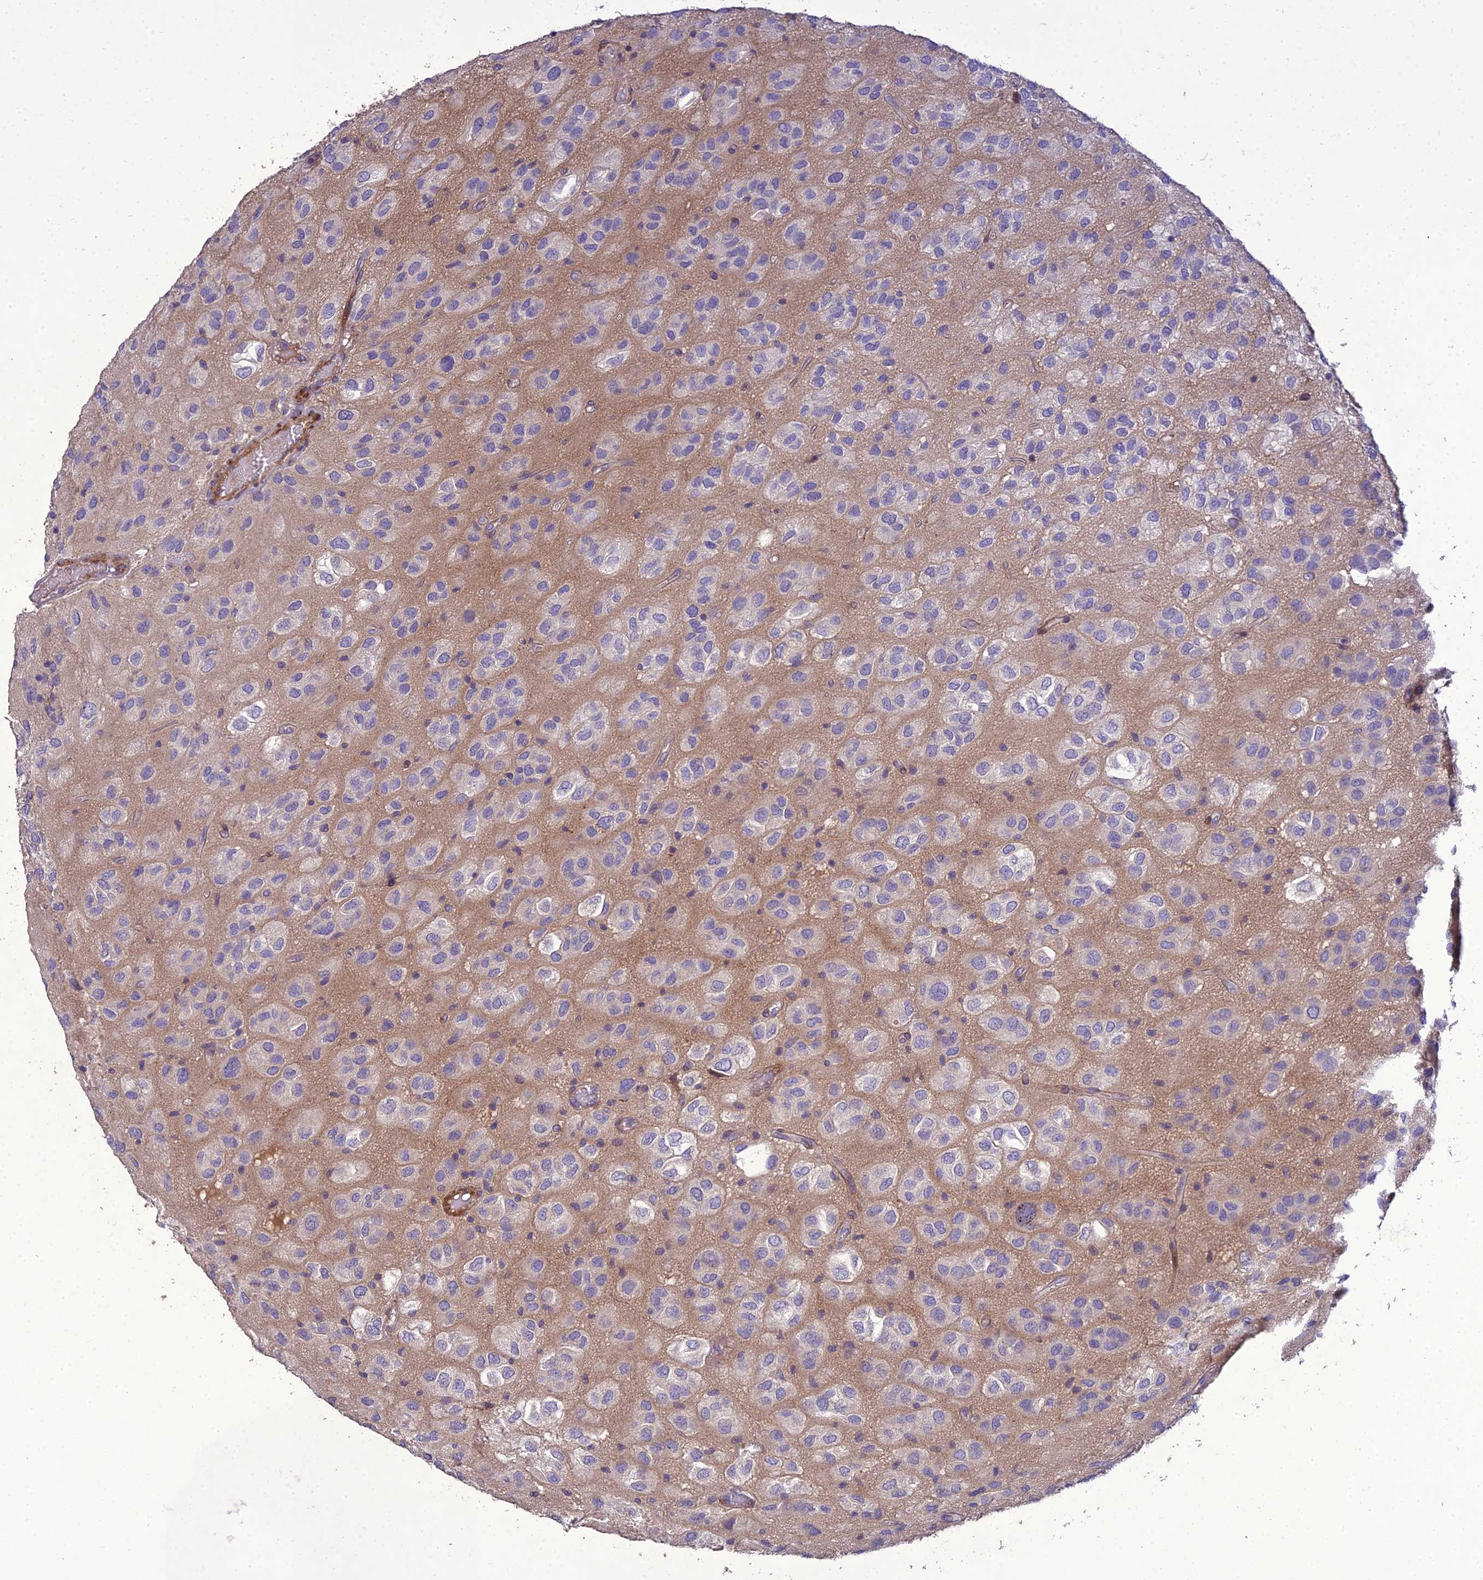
{"staining": {"intensity": "negative", "quantity": "none", "location": "none"}, "tissue": "glioma", "cell_type": "Tumor cells", "image_type": "cancer", "snomed": [{"axis": "morphology", "description": "Glioma, malignant, Low grade"}, {"axis": "topography", "description": "Brain"}], "caption": "High power microscopy image of an IHC photomicrograph of malignant glioma (low-grade), revealing no significant expression in tumor cells.", "gene": "ADIPOR2", "patient": {"sex": "male", "age": 66}}